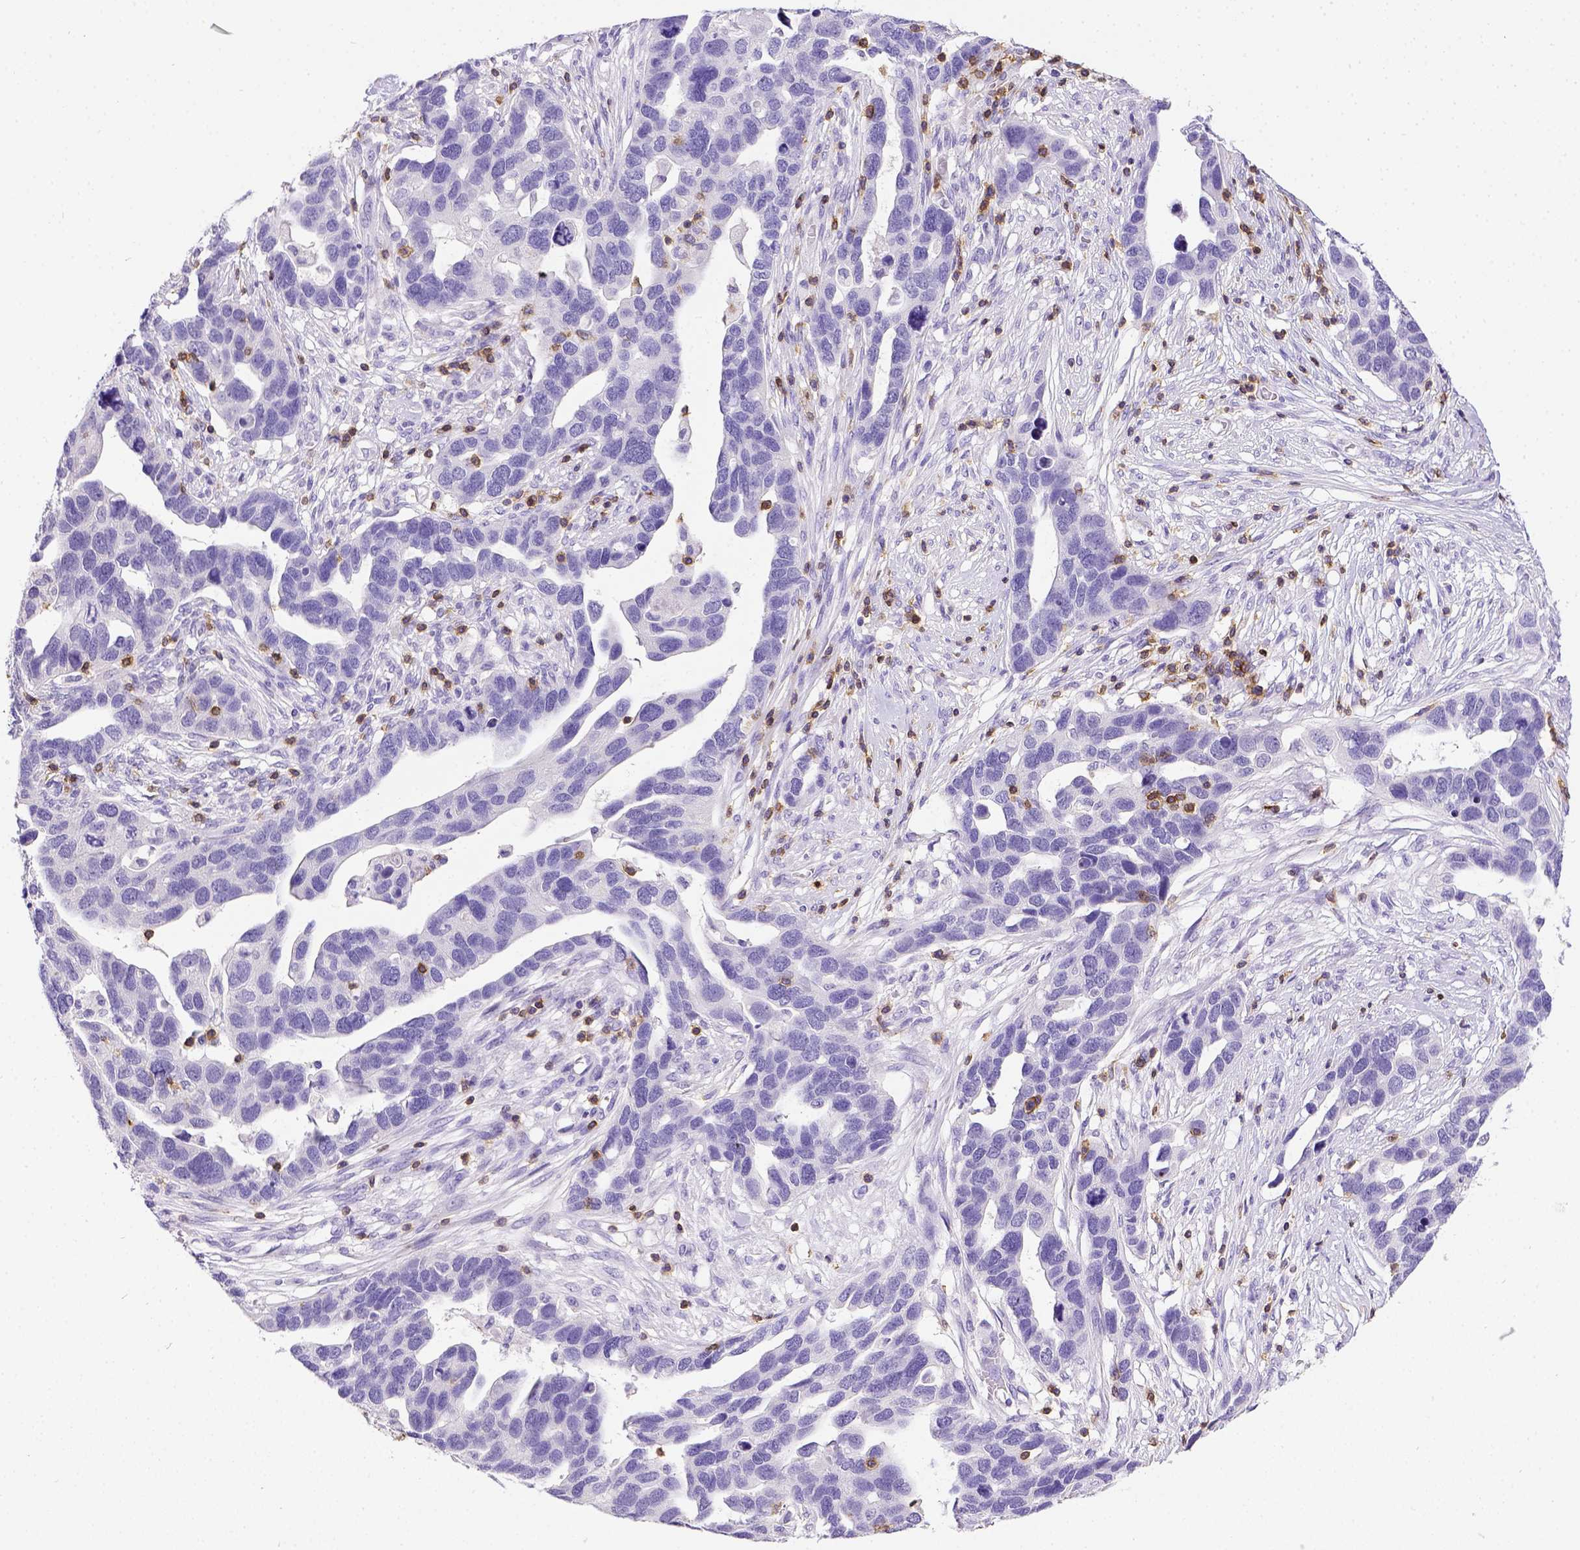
{"staining": {"intensity": "negative", "quantity": "none", "location": "none"}, "tissue": "ovarian cancer", "cell_type": "Tumor cells", "image_type": "cancer", "snomed": [{"axis": "morphology", "description": "Cystadenocarcinoma, serous, NOS"}, {"axis": "topography", "description": "Ovary"}], "caption": "The photomicrograph reveals no significant expression in tumor cells of serous cystadenocarcinoma (ovarian).", "gene": "CD3E", "patient": {"sex": "female", "age": 54}}